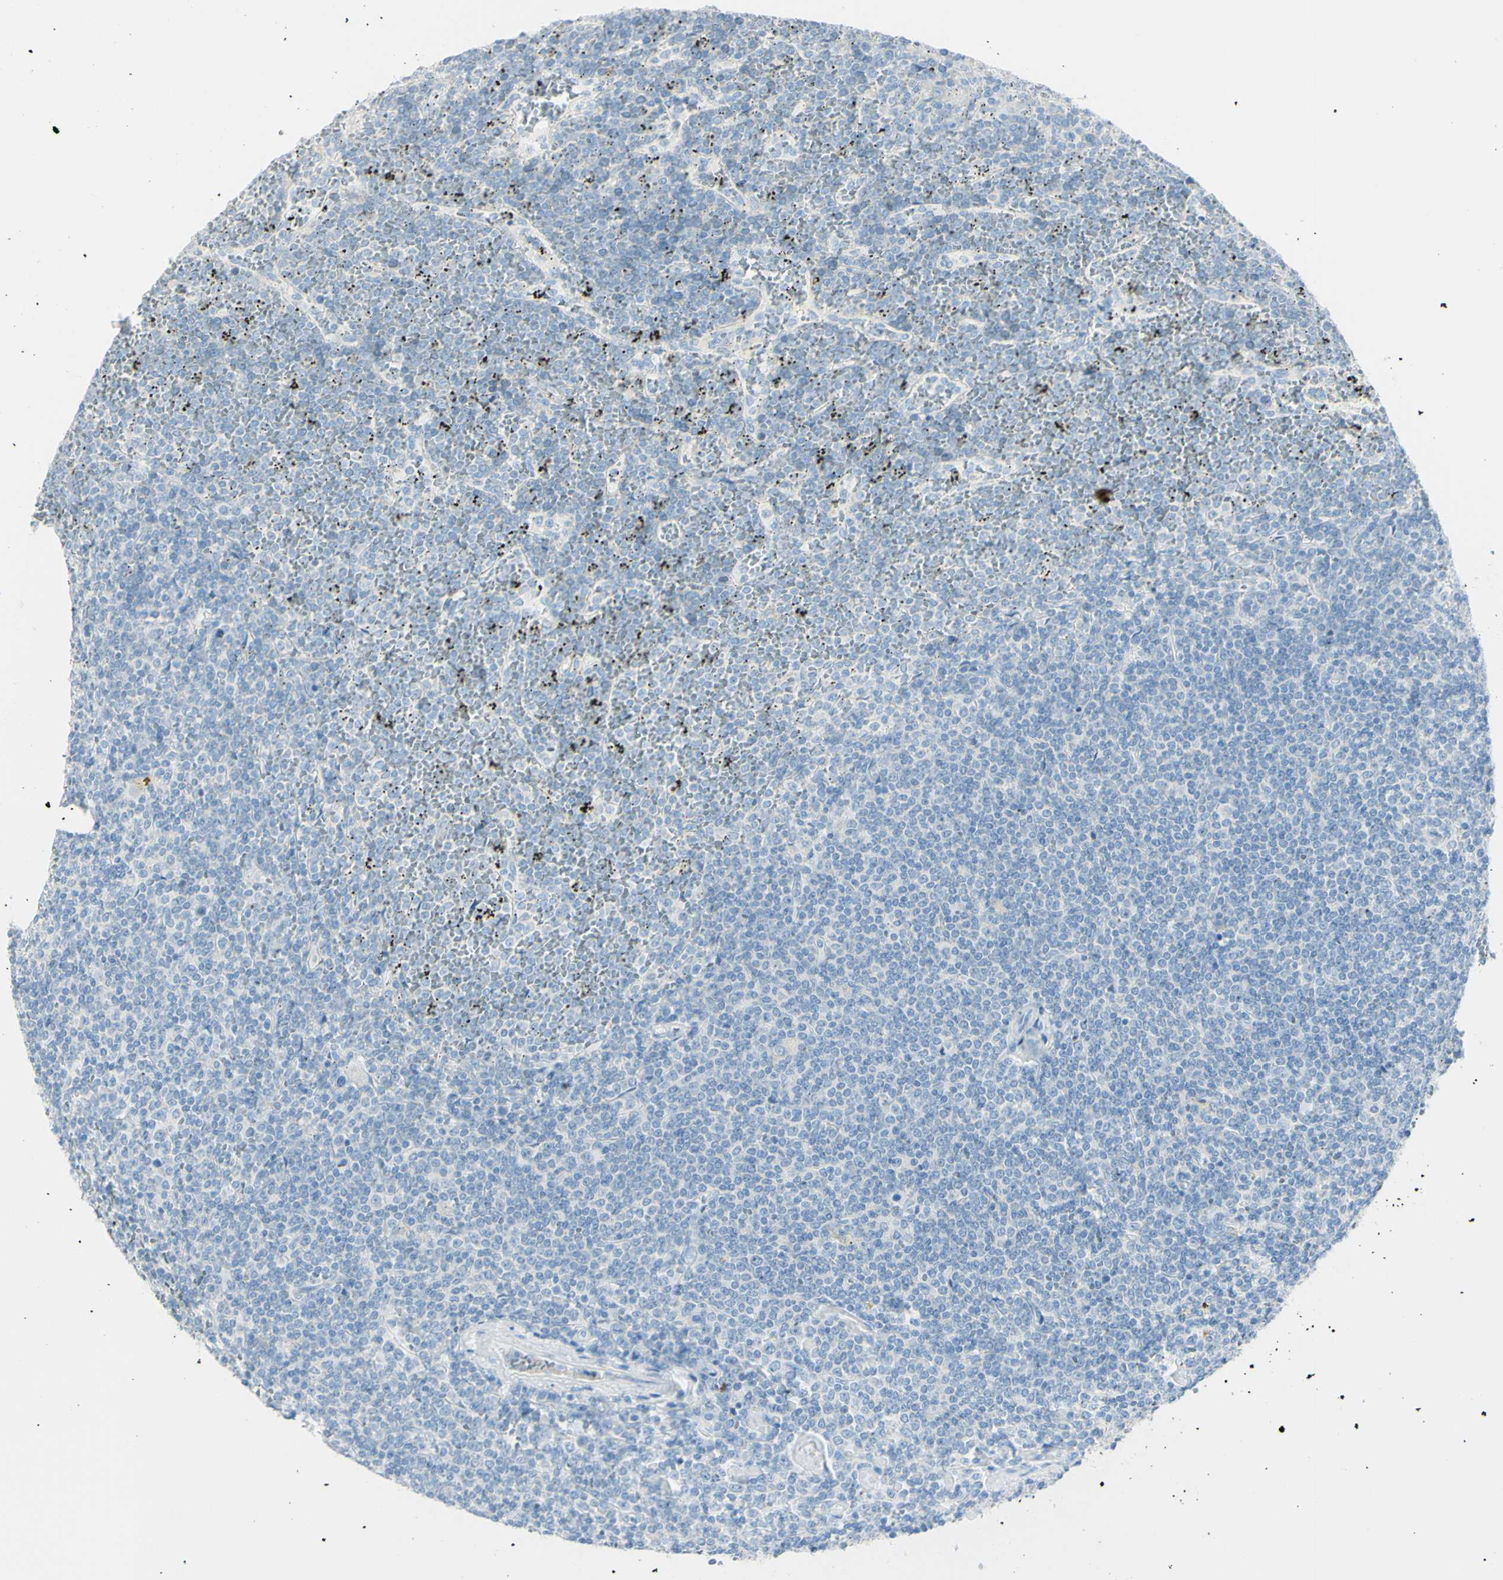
{"staining": {"intensity": "negative", "quantity": "none", "location": "none"}, "tissue": "lymphoma", "cell_type": "Tumor cells", "image_type": "cancer", "snomed": [{"axis": "morphology", "description": "Malignant lymphoma, non-Hodgkin's type, Low grade"}, {"axis": "topography", "description": "Spleen"}], "caption": "Immunohistochemistry (IHC) image of neoplastic tissue: human low-grade malignant lymphoma, non-Hodgkin's type stained with DAB (3,3'-diaminobenzidine) shows no significant protein staining in tumor cells. The staining was performed using DAB to visualize the protein expression in brown, while the nuclei were stained in blue with hematoxylin (Magnification: 20x).", "gene": "LETM1", "patient": {"sex": "female", "age": 19}}